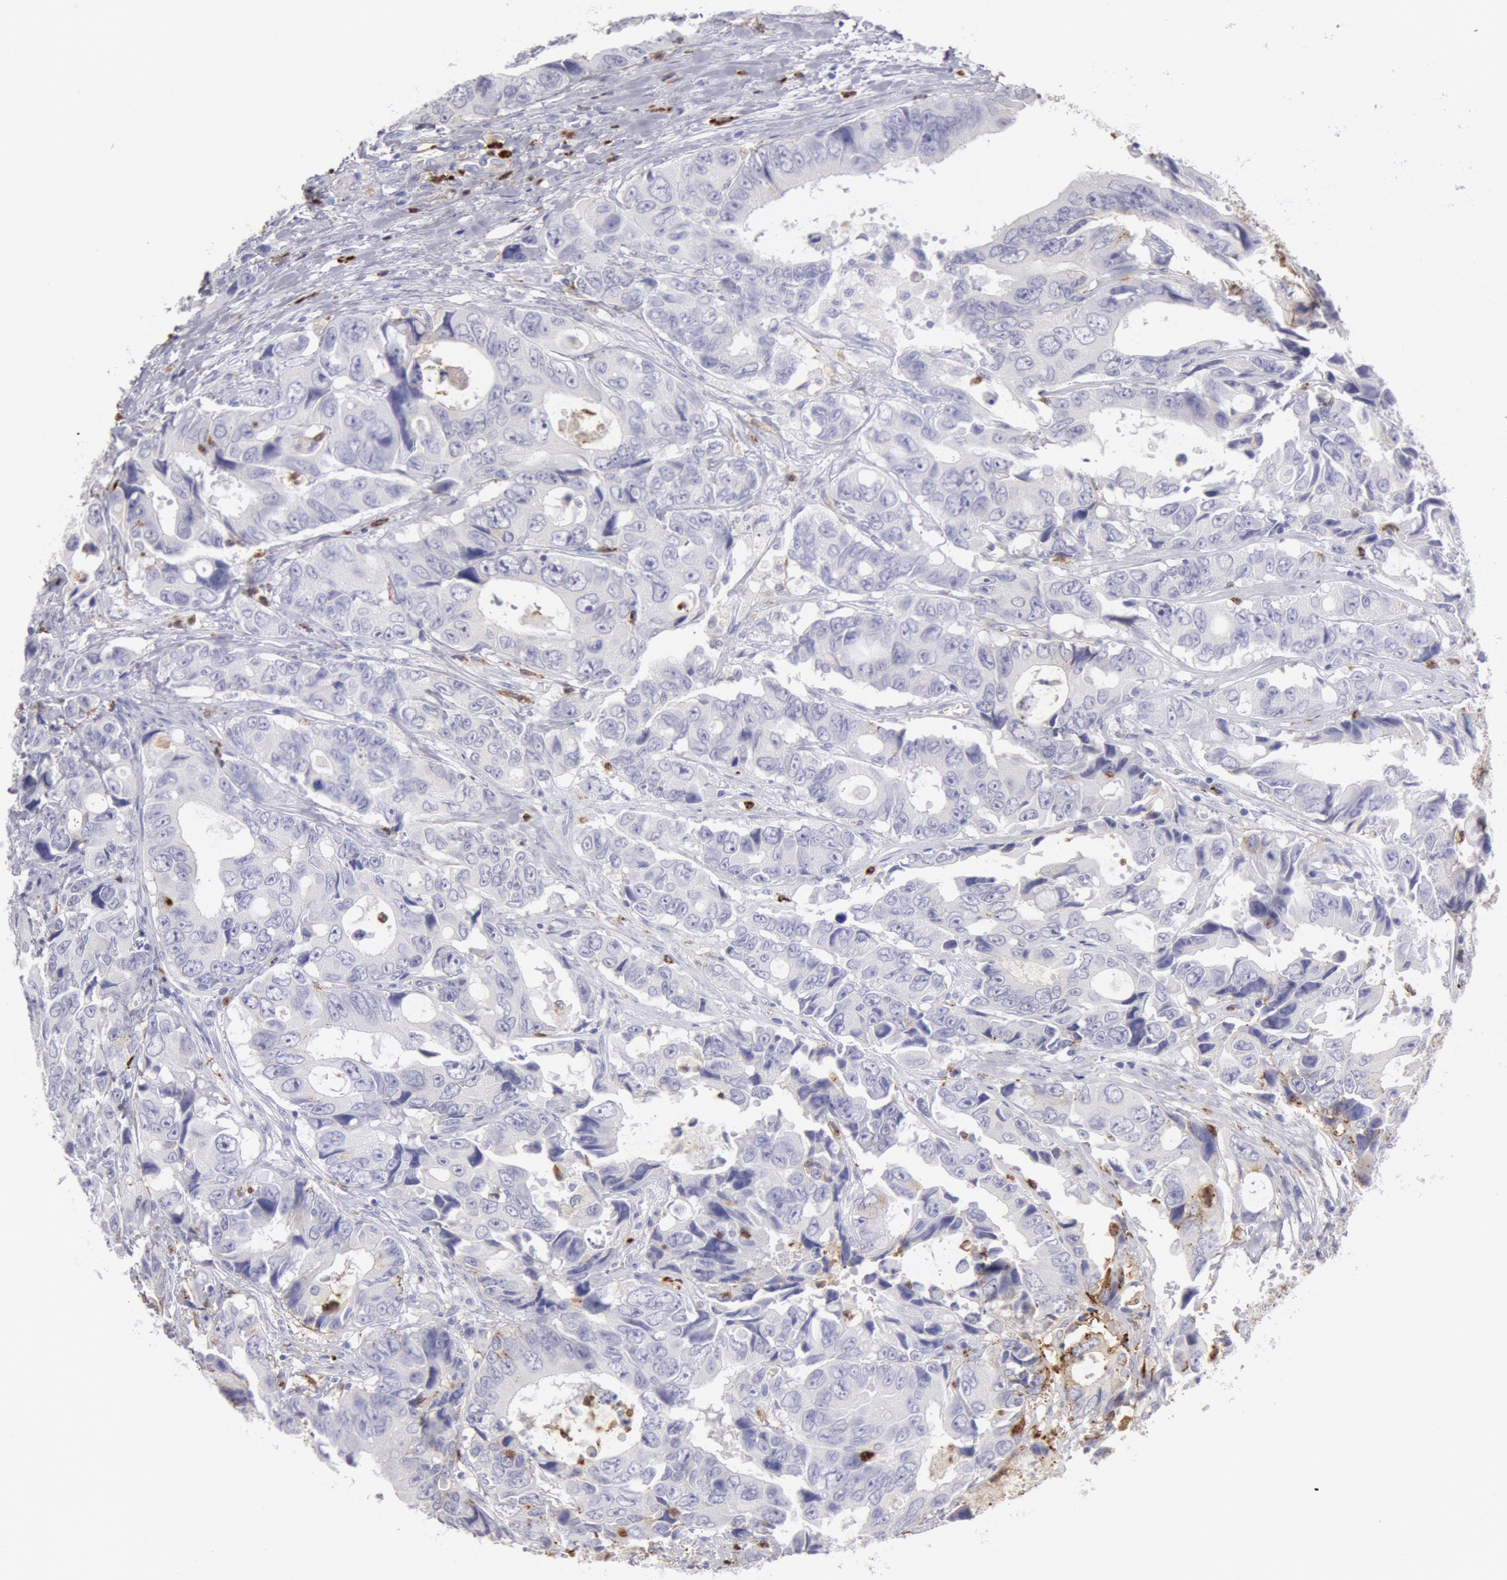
{"staining": {"intensity": "negative", "quantity": "none", "location": "none"}, "tissue": "colorectal cancer", "cell_type": "Tumor cells", "image_type": "cancer", "snomed": [{"axis": "morphology", "description": "Adenocarcinoma, NOS"}, {"axis": "topography", "description": "Rectum"}], "caption": "Tumor cells show no significant protein positivity in colorectal adenocarcinoma.", "gene": "FCN1", "patient": {"sex": "female", "age": 67}}